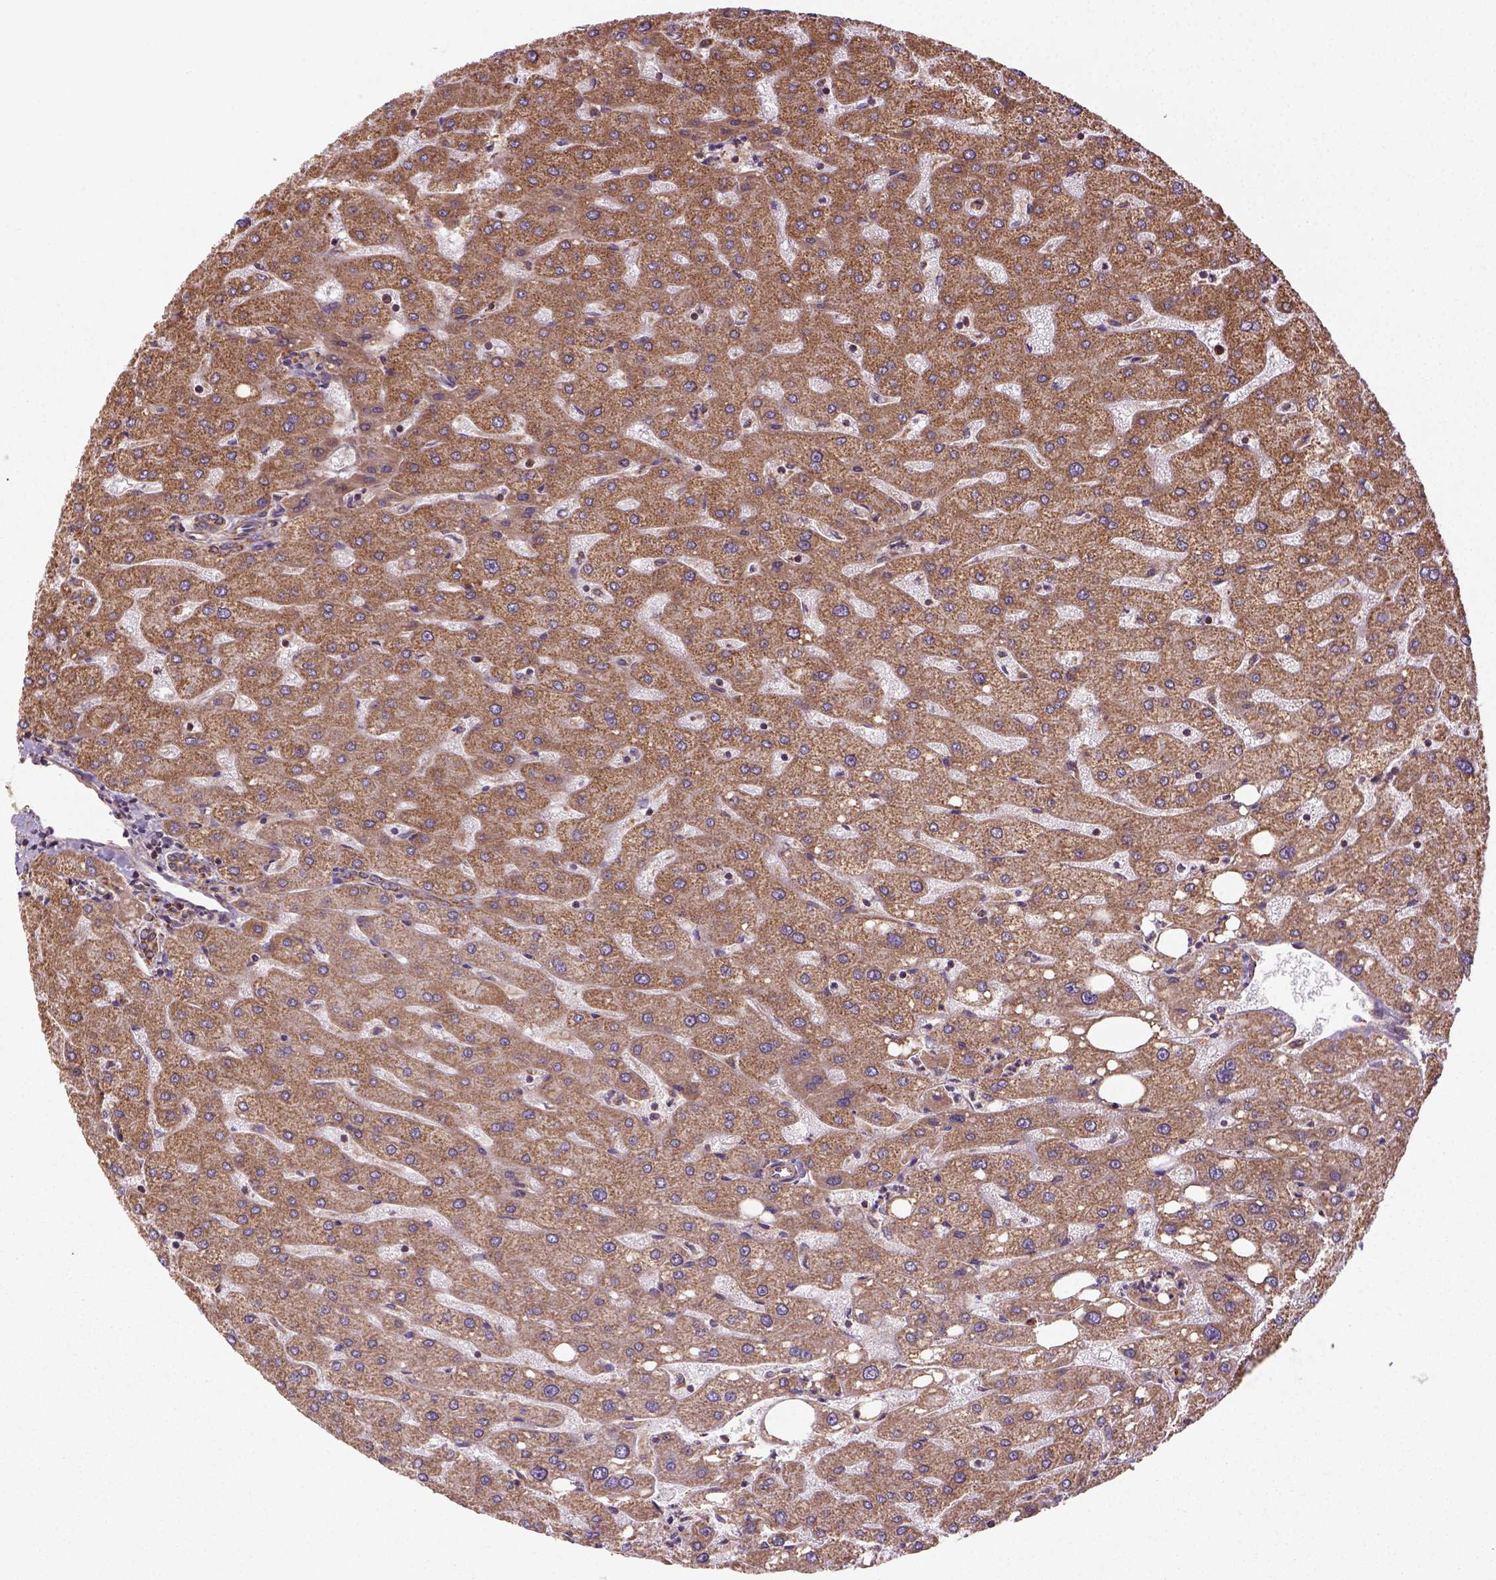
{"staining": {"intensity": "moderate", "quantity": ">75%", "location": "cytoplasmic/membranous"}, "tissue": "liver", "cell_type": "Cholangiocytes", "image_type": "normal", "snomed": [{"axis": "morphology", "description": "Normal tissue, NOS"}, {"axis": "topography", "description": "Liver"}], "caption": "This histopathology image demonstrates normal liver stained with immunohistochemistry to label a protein in brown. The cytoplasmic/membranous of cholangiocytes show moderate positivity for the protein. Nuclei are counter-stained blue.", "gene": "MAPK8IP3", "patient": {"sex": "male", "age": 67}}